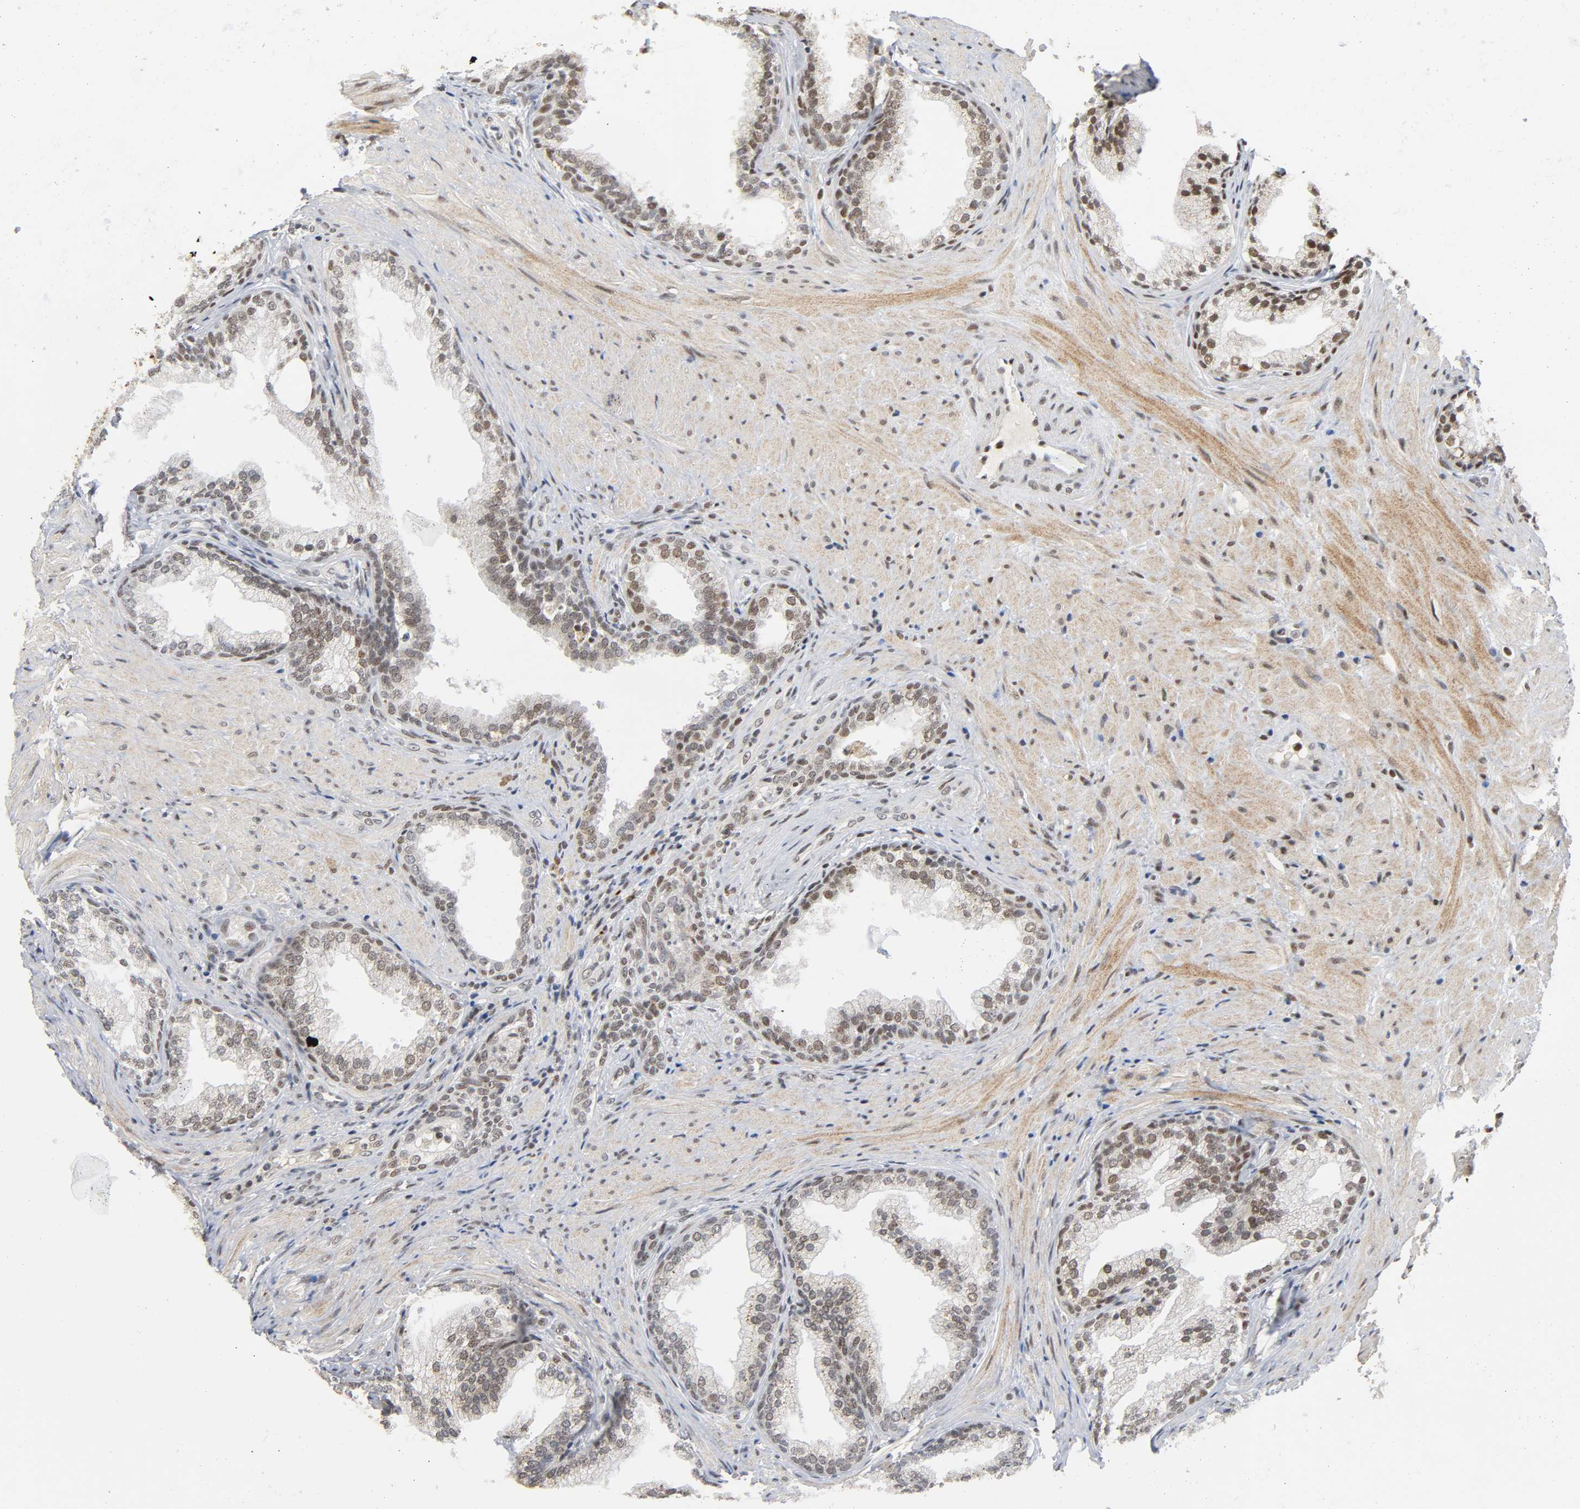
{"staining": {"intensity": "moderate", "quantity": "25%-75%", "location": "nuclear"}, "tissue": "prostate", "cell_type": "Glandular cells", "image_type": "normal", "snomed": [{"axis": "morphology", "description": "Normal tissue, NOS"}, {"axis": "topography", "description": "Prostate"}], "caption": "This is a micrograph of IHC staining of unremarkable prostate, which shows moderate staining in the nuclear of glandular cells.", "gene": "KAT2B", "patient": {"sex": "male", "age": 76}}